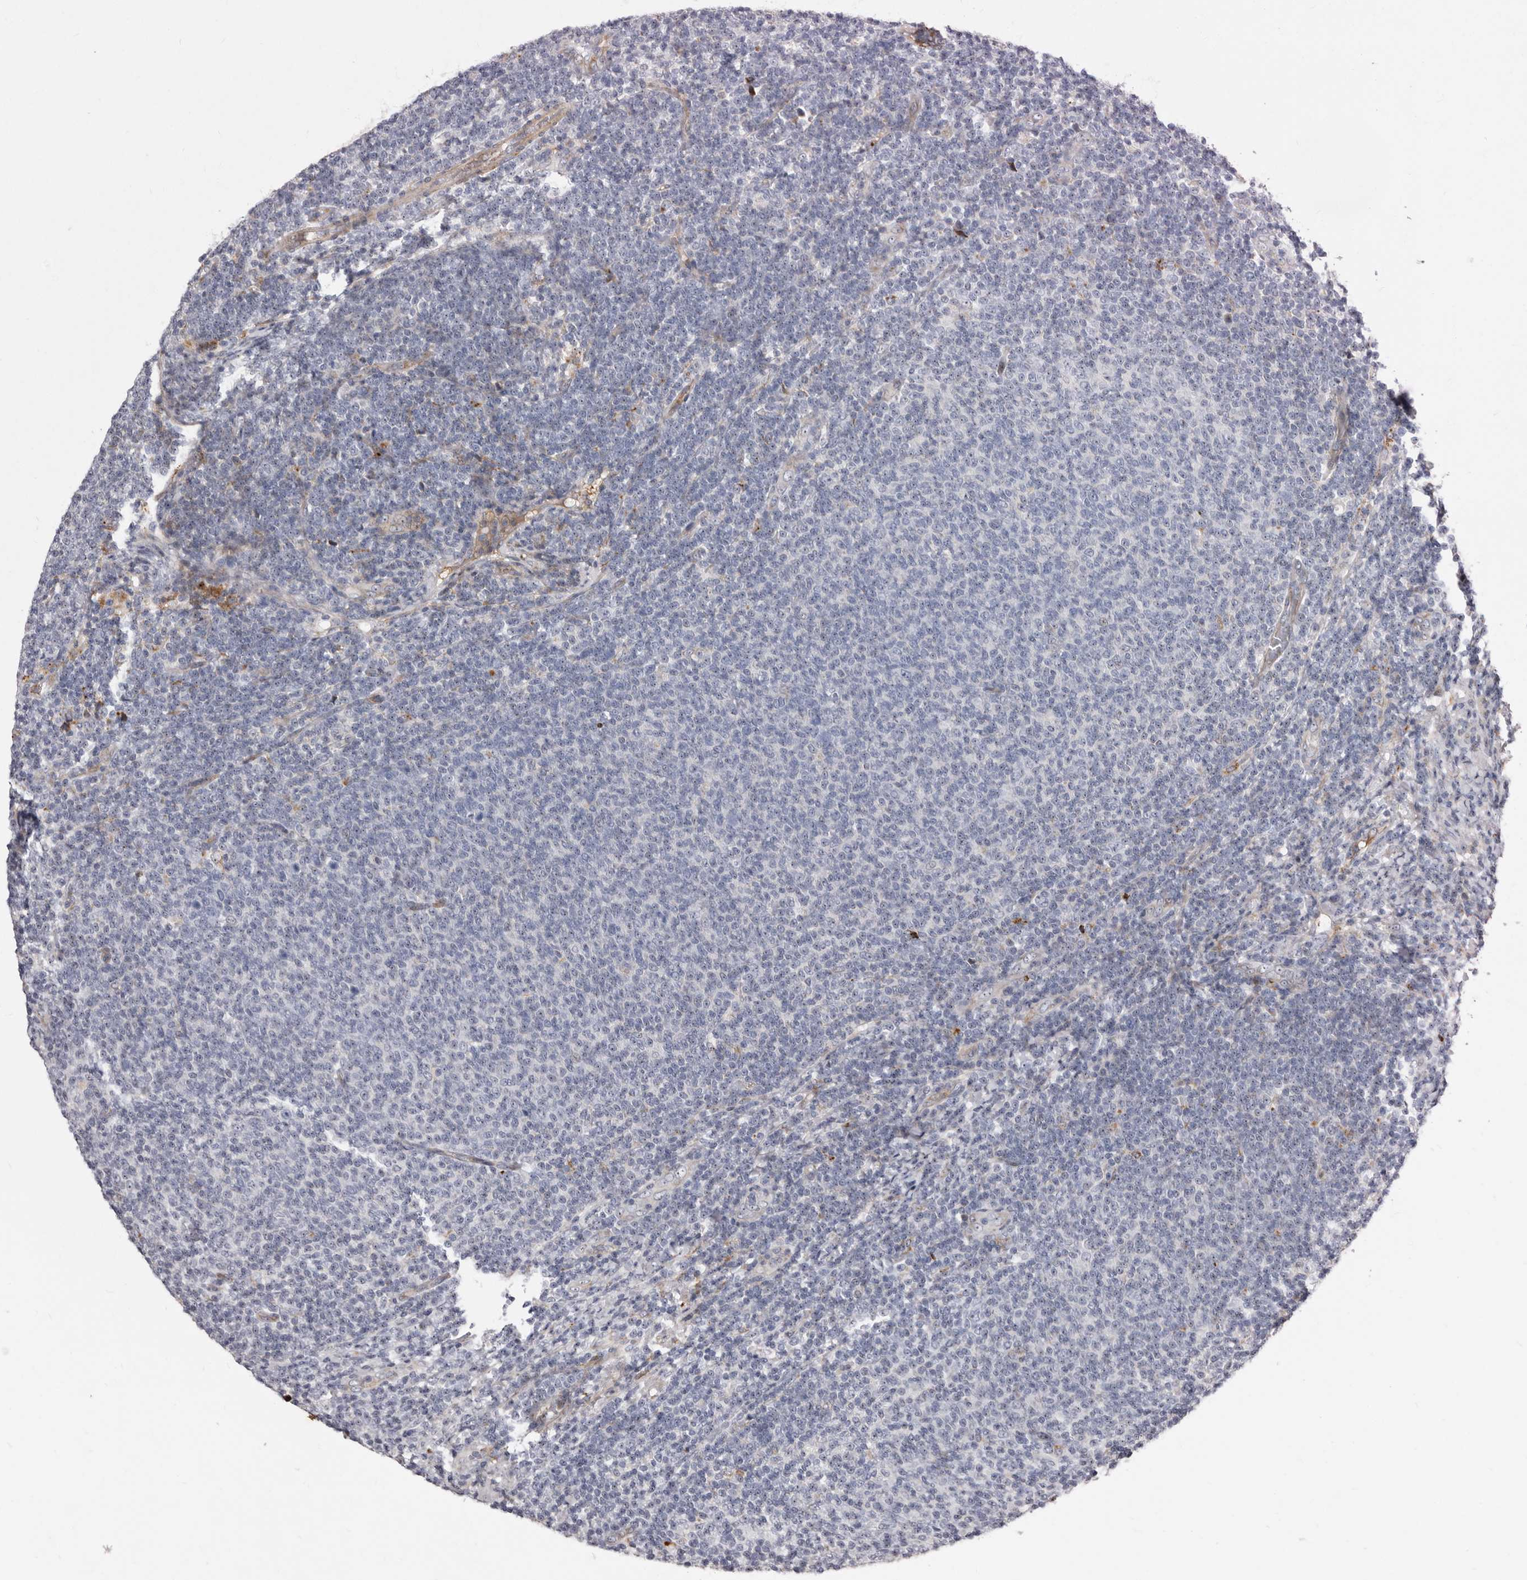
{"staining": {"intensity": "negative", "quantity": "none", "location": "none"}, "tissue": "lymphoma", "cell_type": "Tumor cells", "image_type": "cancer", "snomed": [{"axis": "morphology", "description": "Malignant lymphoma, non-Hodgkin's type, Low grade"}, {"axis": "topography", "description": "Lymph node"}], "caption": "The immunohistochemistry (IHC) image has no significant staining in tumor cells of low-grade malignant lymphoma, non-Hodgkin's type tissue. Brightfield microscopy of immunohistochemistry stained with DAB (3,3'-diaminobenzidine) (brown) and hematoxylin (blue), captured at high magnification.", "gene": "NUBPL", "patient": {"sex": "male", "age": 66}}